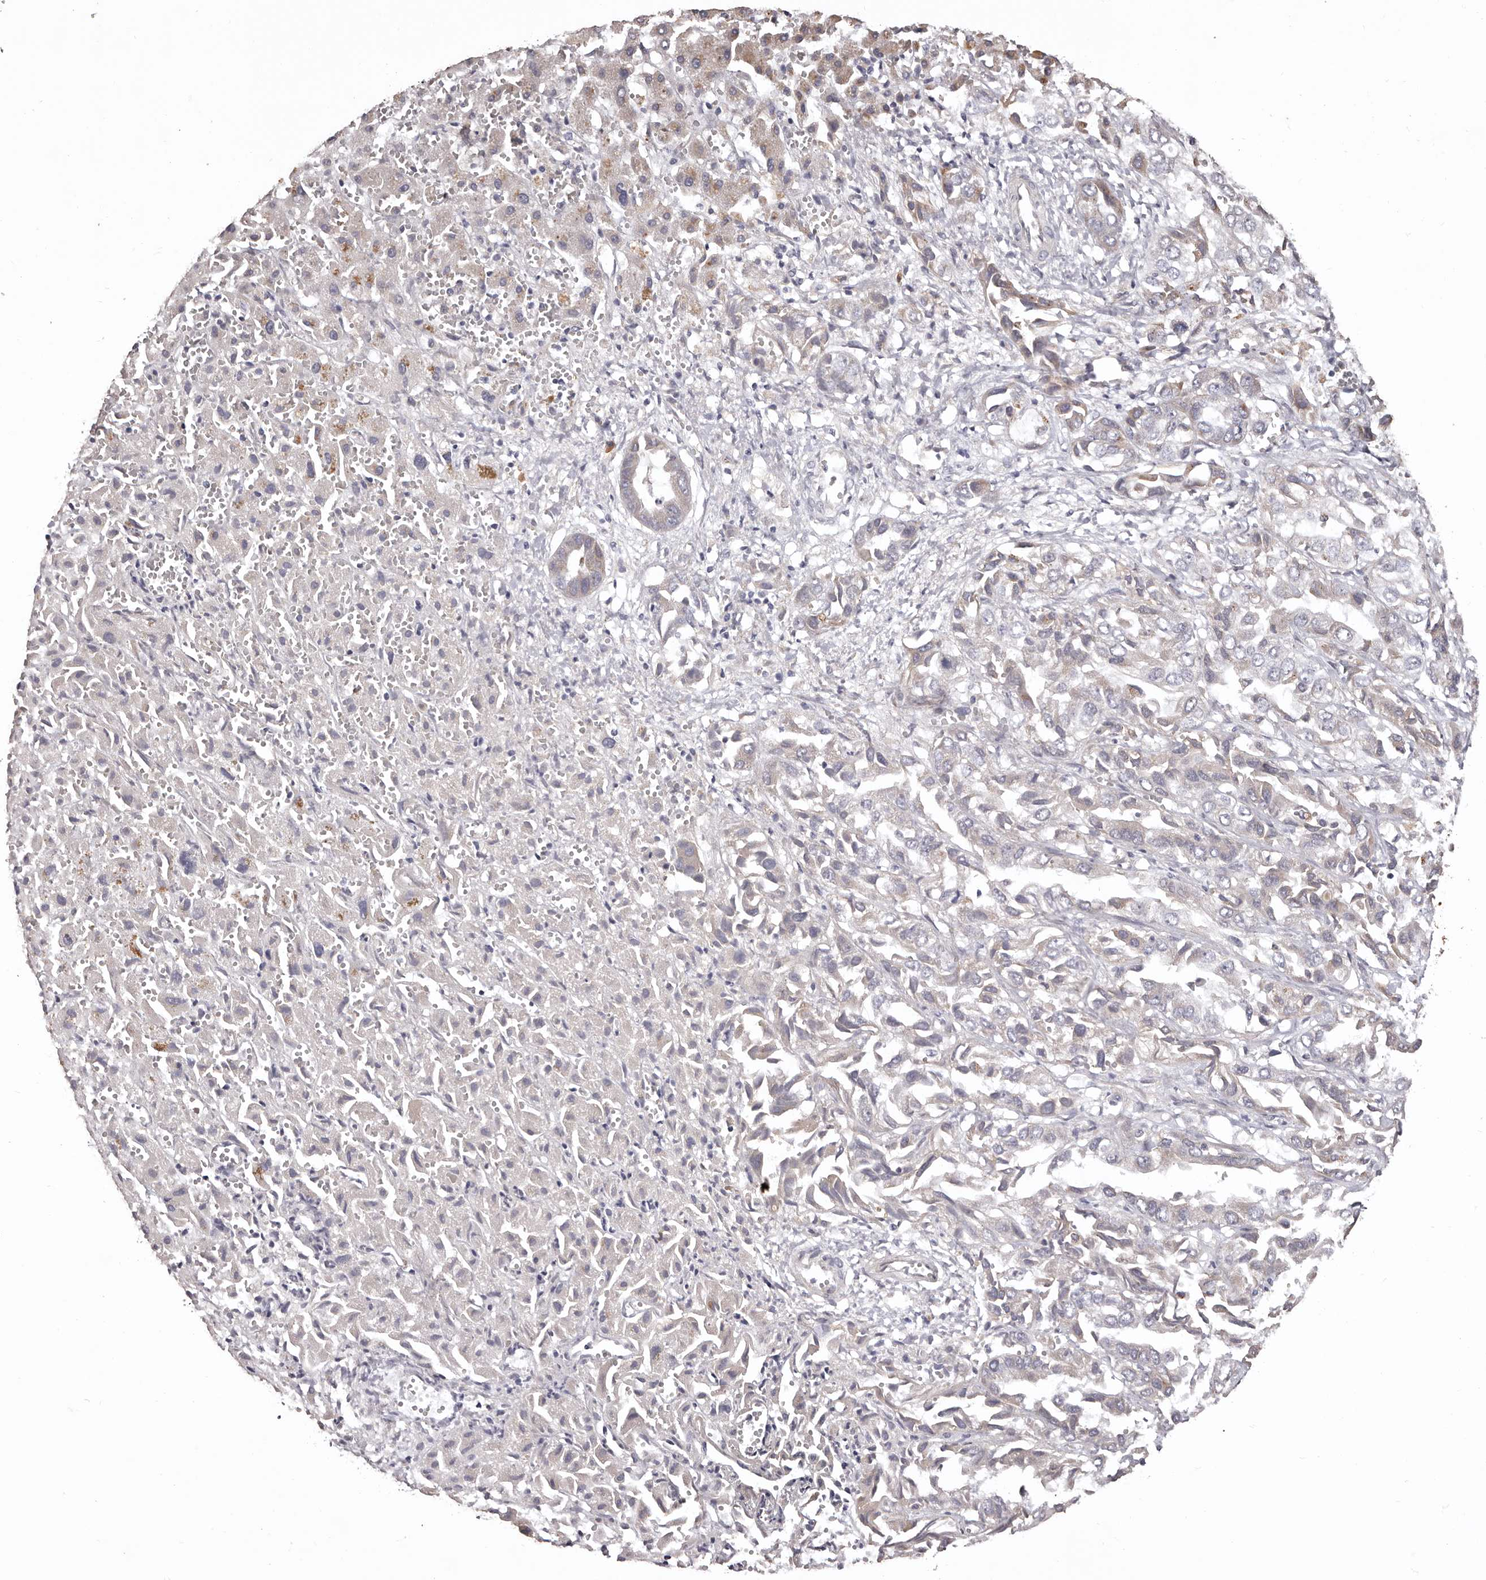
{"staining": {"intensity": "negative", "quantity": "none", "location": "none"}, "tissue": "liver cancer", "cell_type": "Tumor cells", "image_type": "cancer", "snomed": [{"axis": "morphology", "description": "Cholangiocarcinoma"}, {"axis": "topography", "description": "Liver"}], "caption": "Human liver cholangiocarcinoma stained for a protein using IHC displays no staining in tumor cells.", "gene": "ETNK1", "patient": {"sex": "female", "age": 52}}